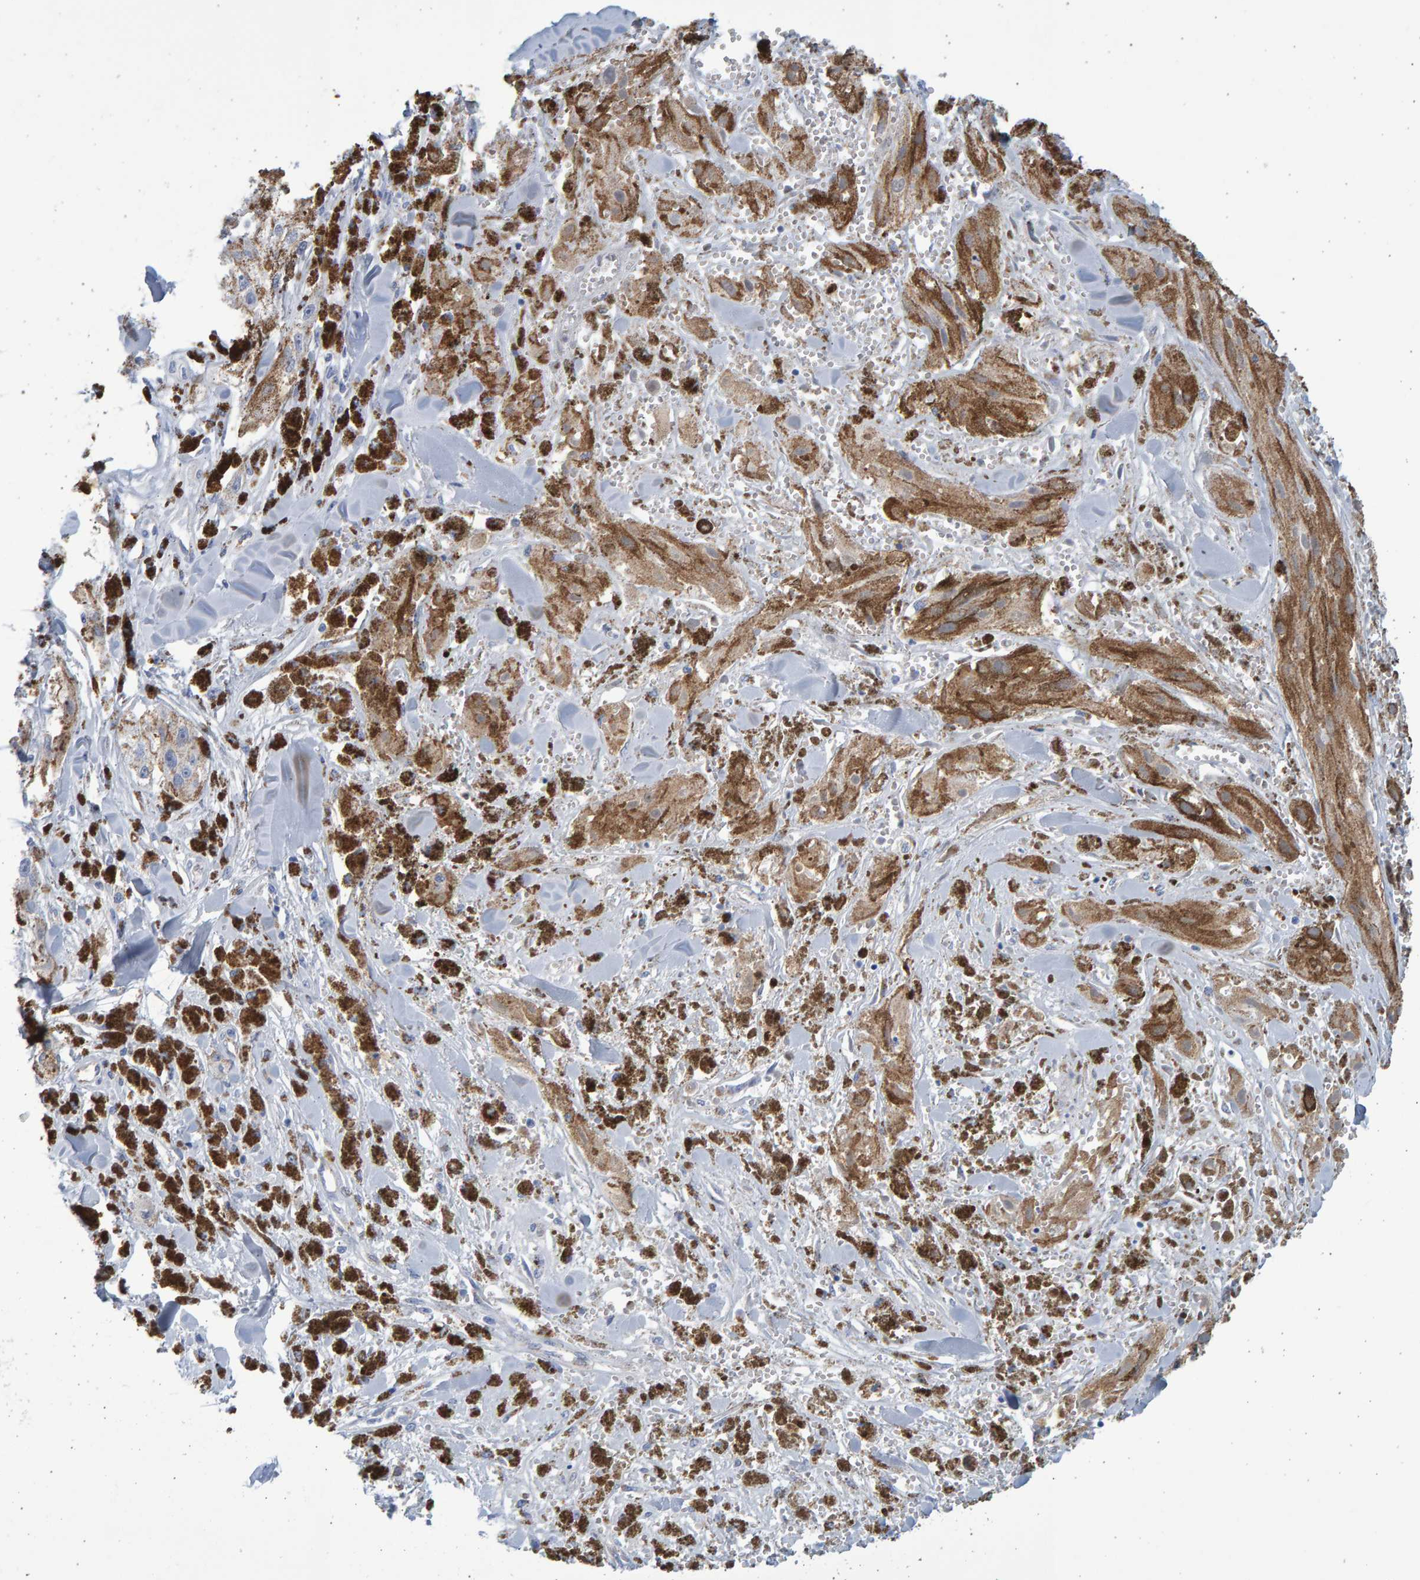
{"staining": {"intensity": "moderate", "quantity": "25%-75%", "location": "cytoplasmic/membranous"}, "tissue": "melanoma", "cell_type": "Tumor cells", "image_type": "cancer", "snomed": [{"axis": "morphology", "description": "Malignant melanoma, NOS"}, {"axis": "topography", "description": "Skin"}], "caption": "This micrograph demonstrates melanoma stained with immunohistochemistry to label a protein in brown. The cytoplasmic/membranous of tumor cells show moderate positivity for the protein. Nuclei are counter-stained blue.", "gene": "SLC34A3", "patient": {"sex": "male", "age": 88}}